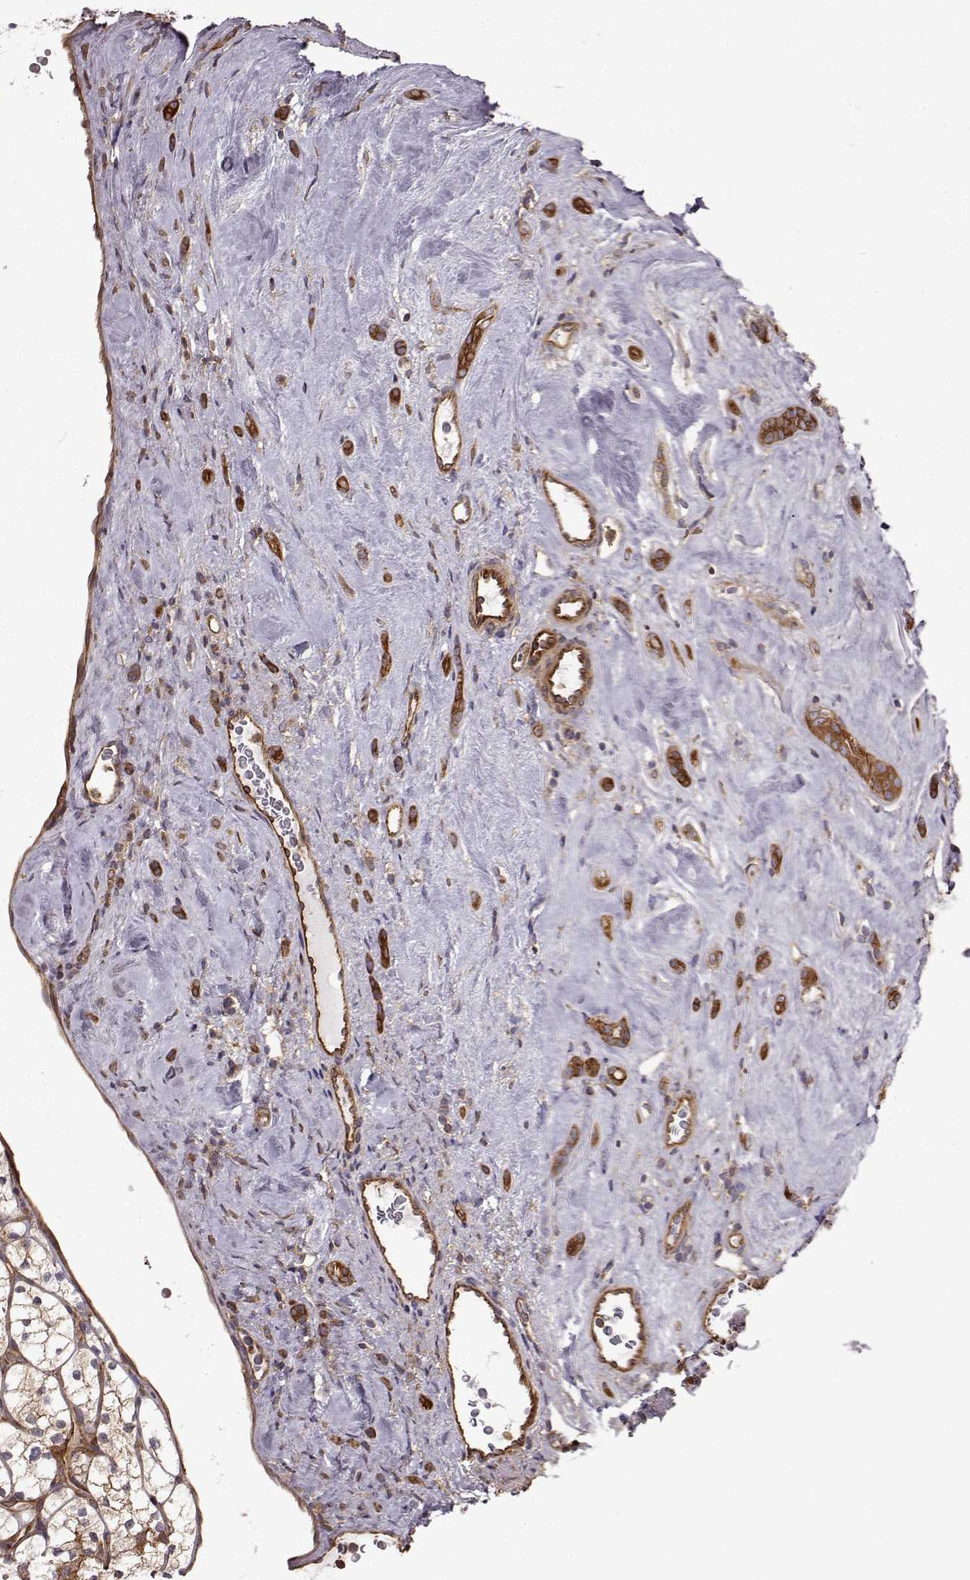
{"staining": {"intensity": "moderate", "quantity": ">75%", "location": "cytoplasmic/membranous"}, "tissue": "renal cancer", "cell_type": "Tumor cells", "image_type": "cancer", "snomed": [{"axis": "morphology", "description": "Adenocarcinoma, NOS"}, {"axis": "topography", "description": "Kidney"}], "caption": "This image displays IHC staining of human adenocarcinoma (renal), with medium moderate cytoplasmic/membranous positivity in approximately >75% of tumor cells.", "gene": "RABGAP1", "patient": {"sex": "female", "age": 89}}